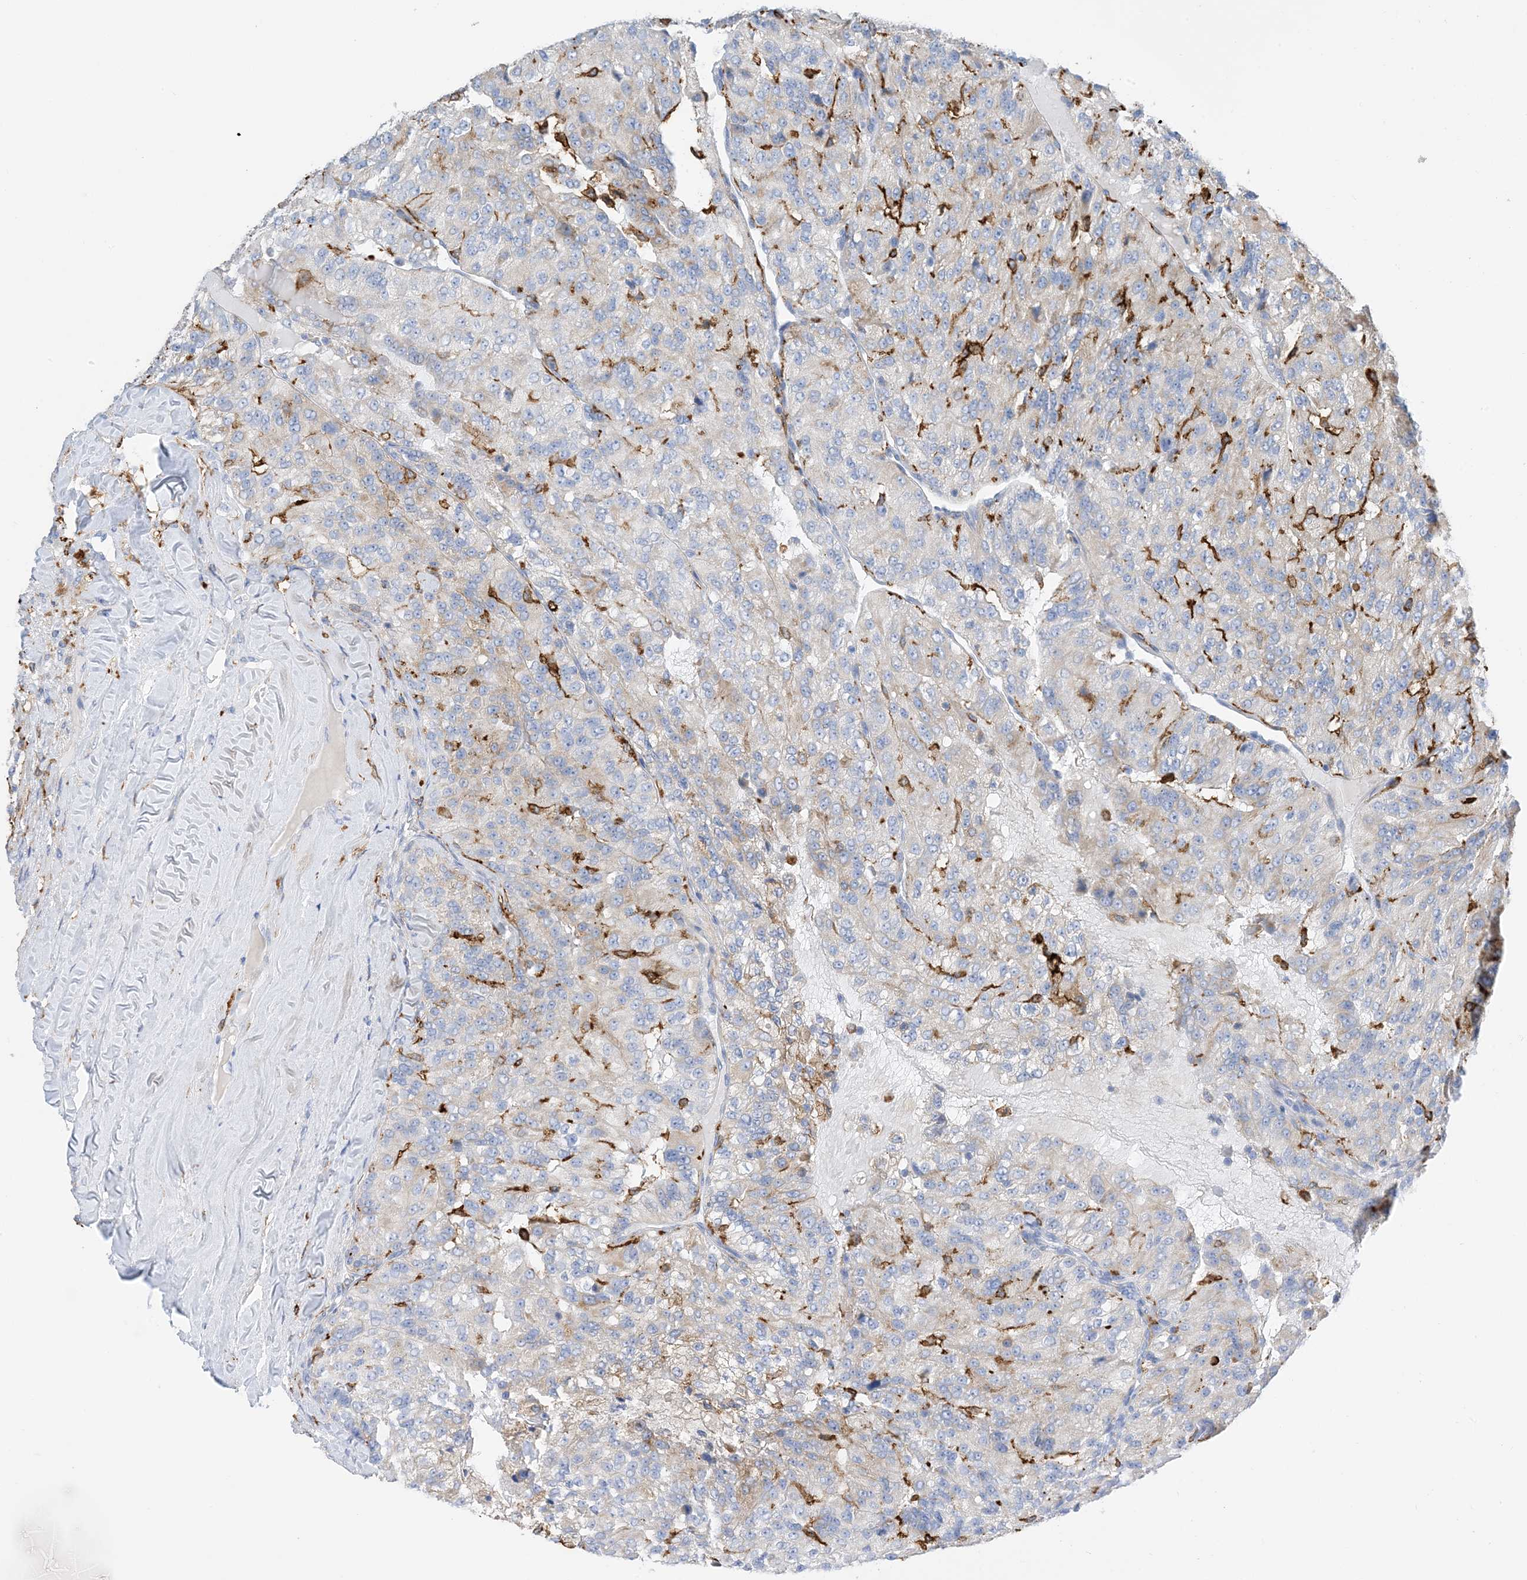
{"staining": {"intensity": "weak", "quantity": "<25%", "location": "cytoplasmic/membranous"}, "tissue": "renal cancer", "cell_type": "Tumor cells", "image_type": "cancer", "snomed": [{"axis": "morphology", "description": "Adenocarcinoma, NOS"}, {"axis": "topography", "description": "Kidney"}], "caption": "Immunohistochemical staining of renal adenocarcinoma shows no significant positivity in tumor cells.", "gene": "DPH3", "patient": {"sex": "female", "age": 63}}